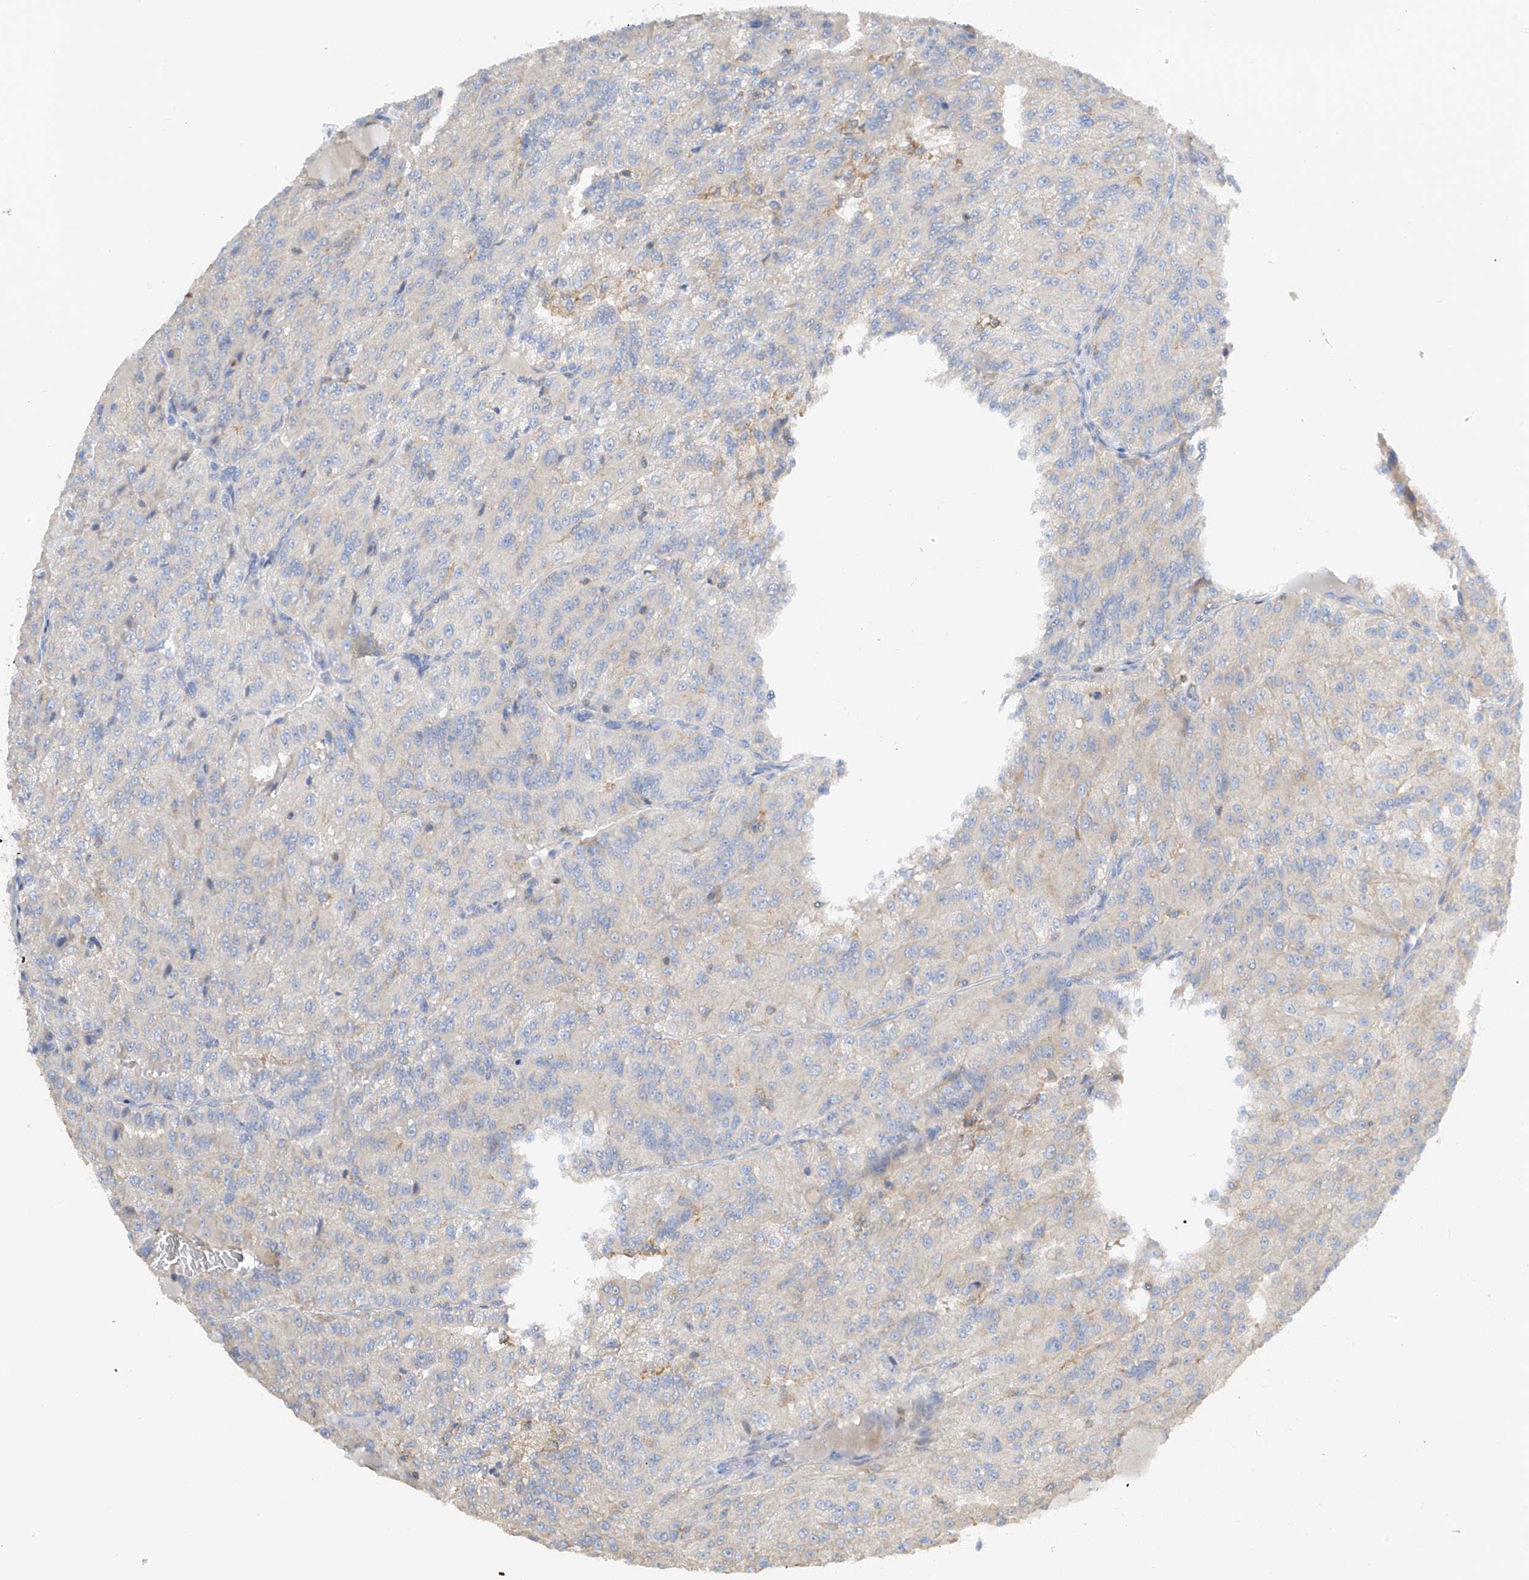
{"staining": {"intensity": "negative", "quantity": "none", "location": "none"}, "tissue": "renal cancer", "cell_type": "Tumor cells", "image_type": "cancer", "snomed": [{"axis": "morphology", "description": "Adenocarcinoma, NOS"}, {"axis": "topography", "description": "Kidney"}], "caption": "High power microscopy image of an IHC histopathology image of renal adenocarcinoma, revealing no significant staining in tumor cells.", "gene": "NALCN", "patient": {"sex": "female", "age": 63}}